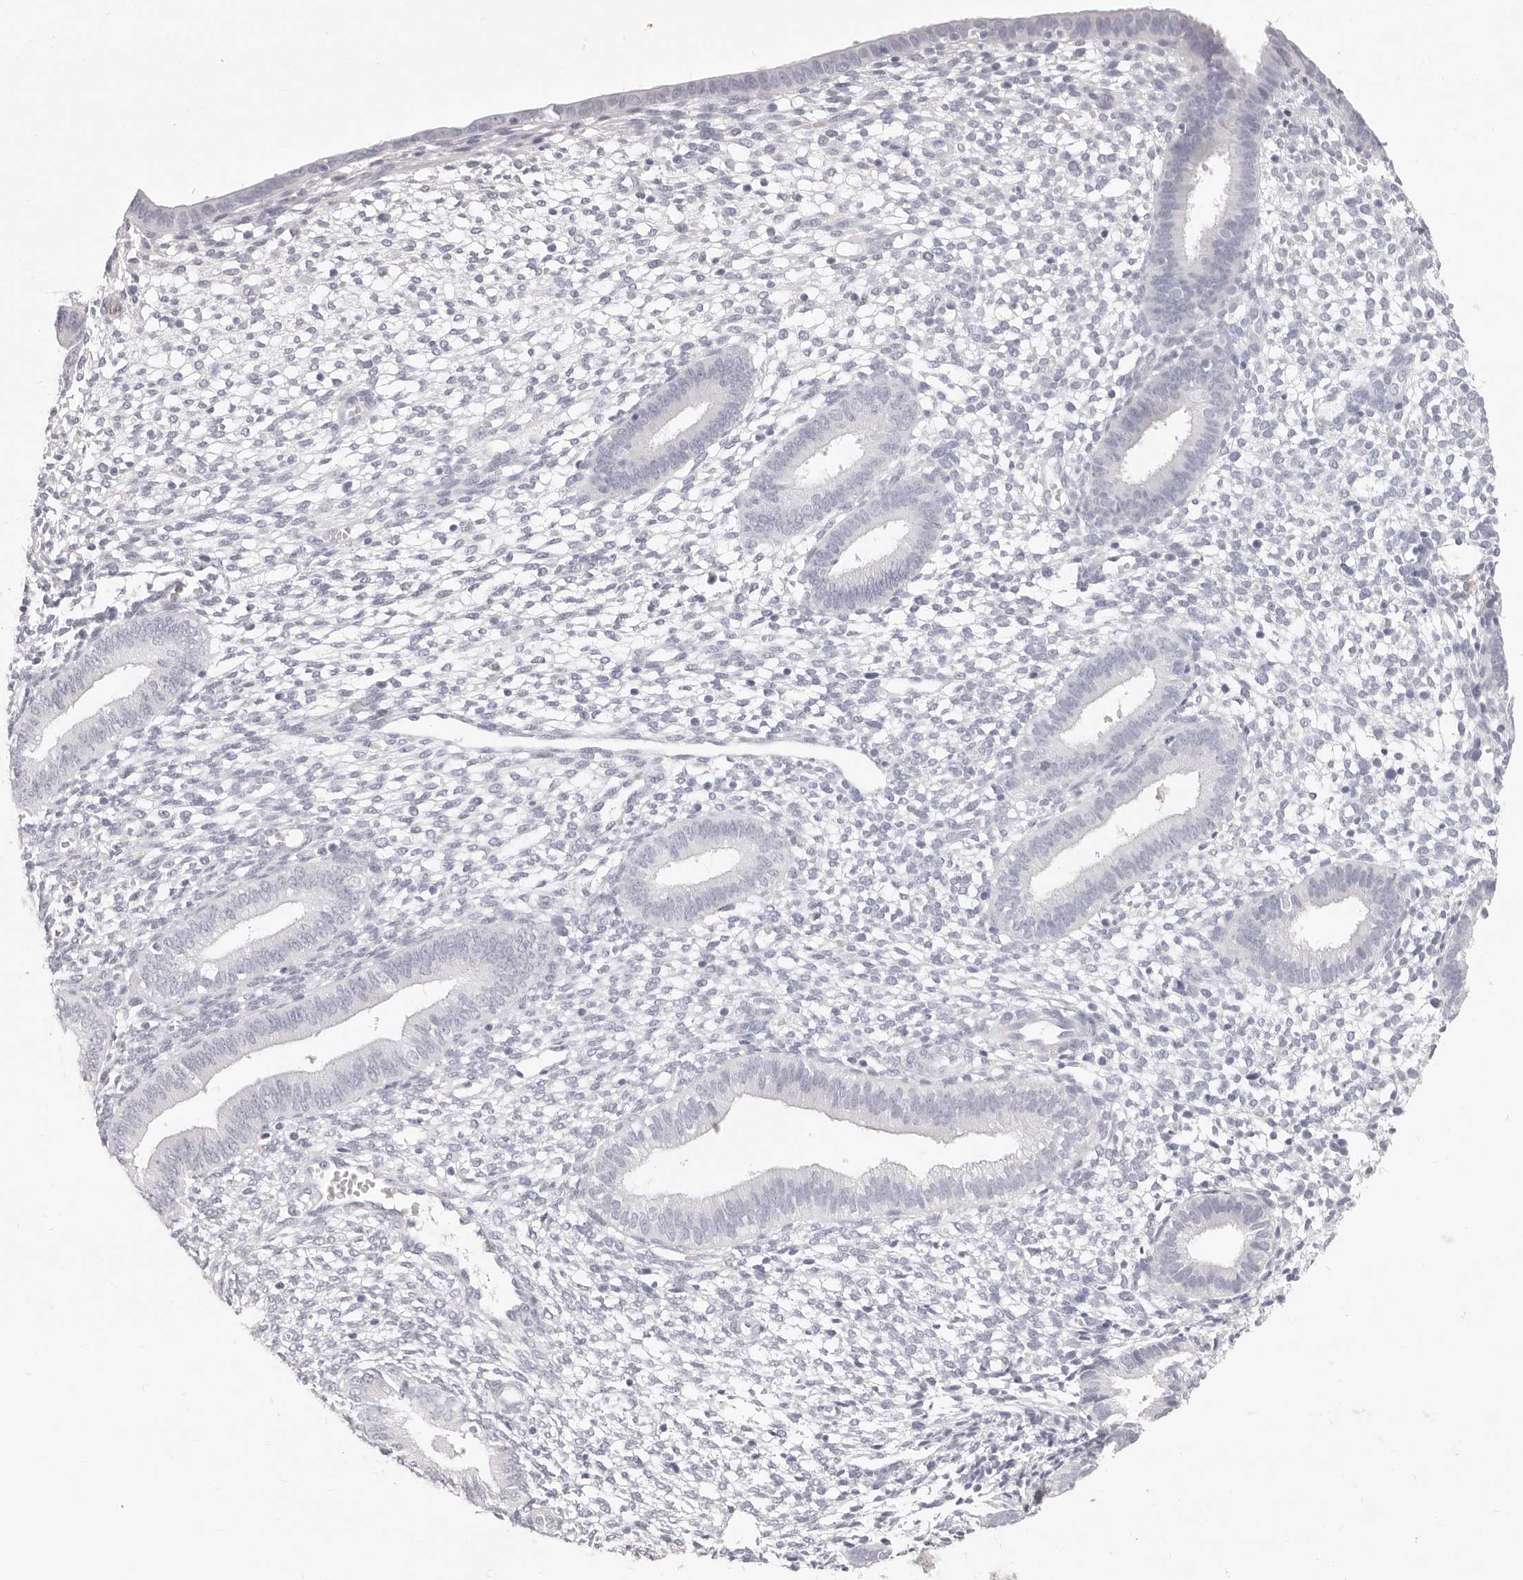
{"staining": {"intensity": "negative", "quantity": "none", "location": "none"}, "tissue": "endometrium", "cell_type": "Cells in endometrial stroma", "image_type": "normal", "snomed": [{"axis": "morphology", "description": "Normal tissue, NOS"}, {"axis": "topography", "description": "Endometrium"}], "caption": "Endometrium stained for a protein using immunohistochemistry exhibits no staining cells in endometrial stroma.", "gene": "CAMP", "patient": {"sex": "female", "age": 46}}